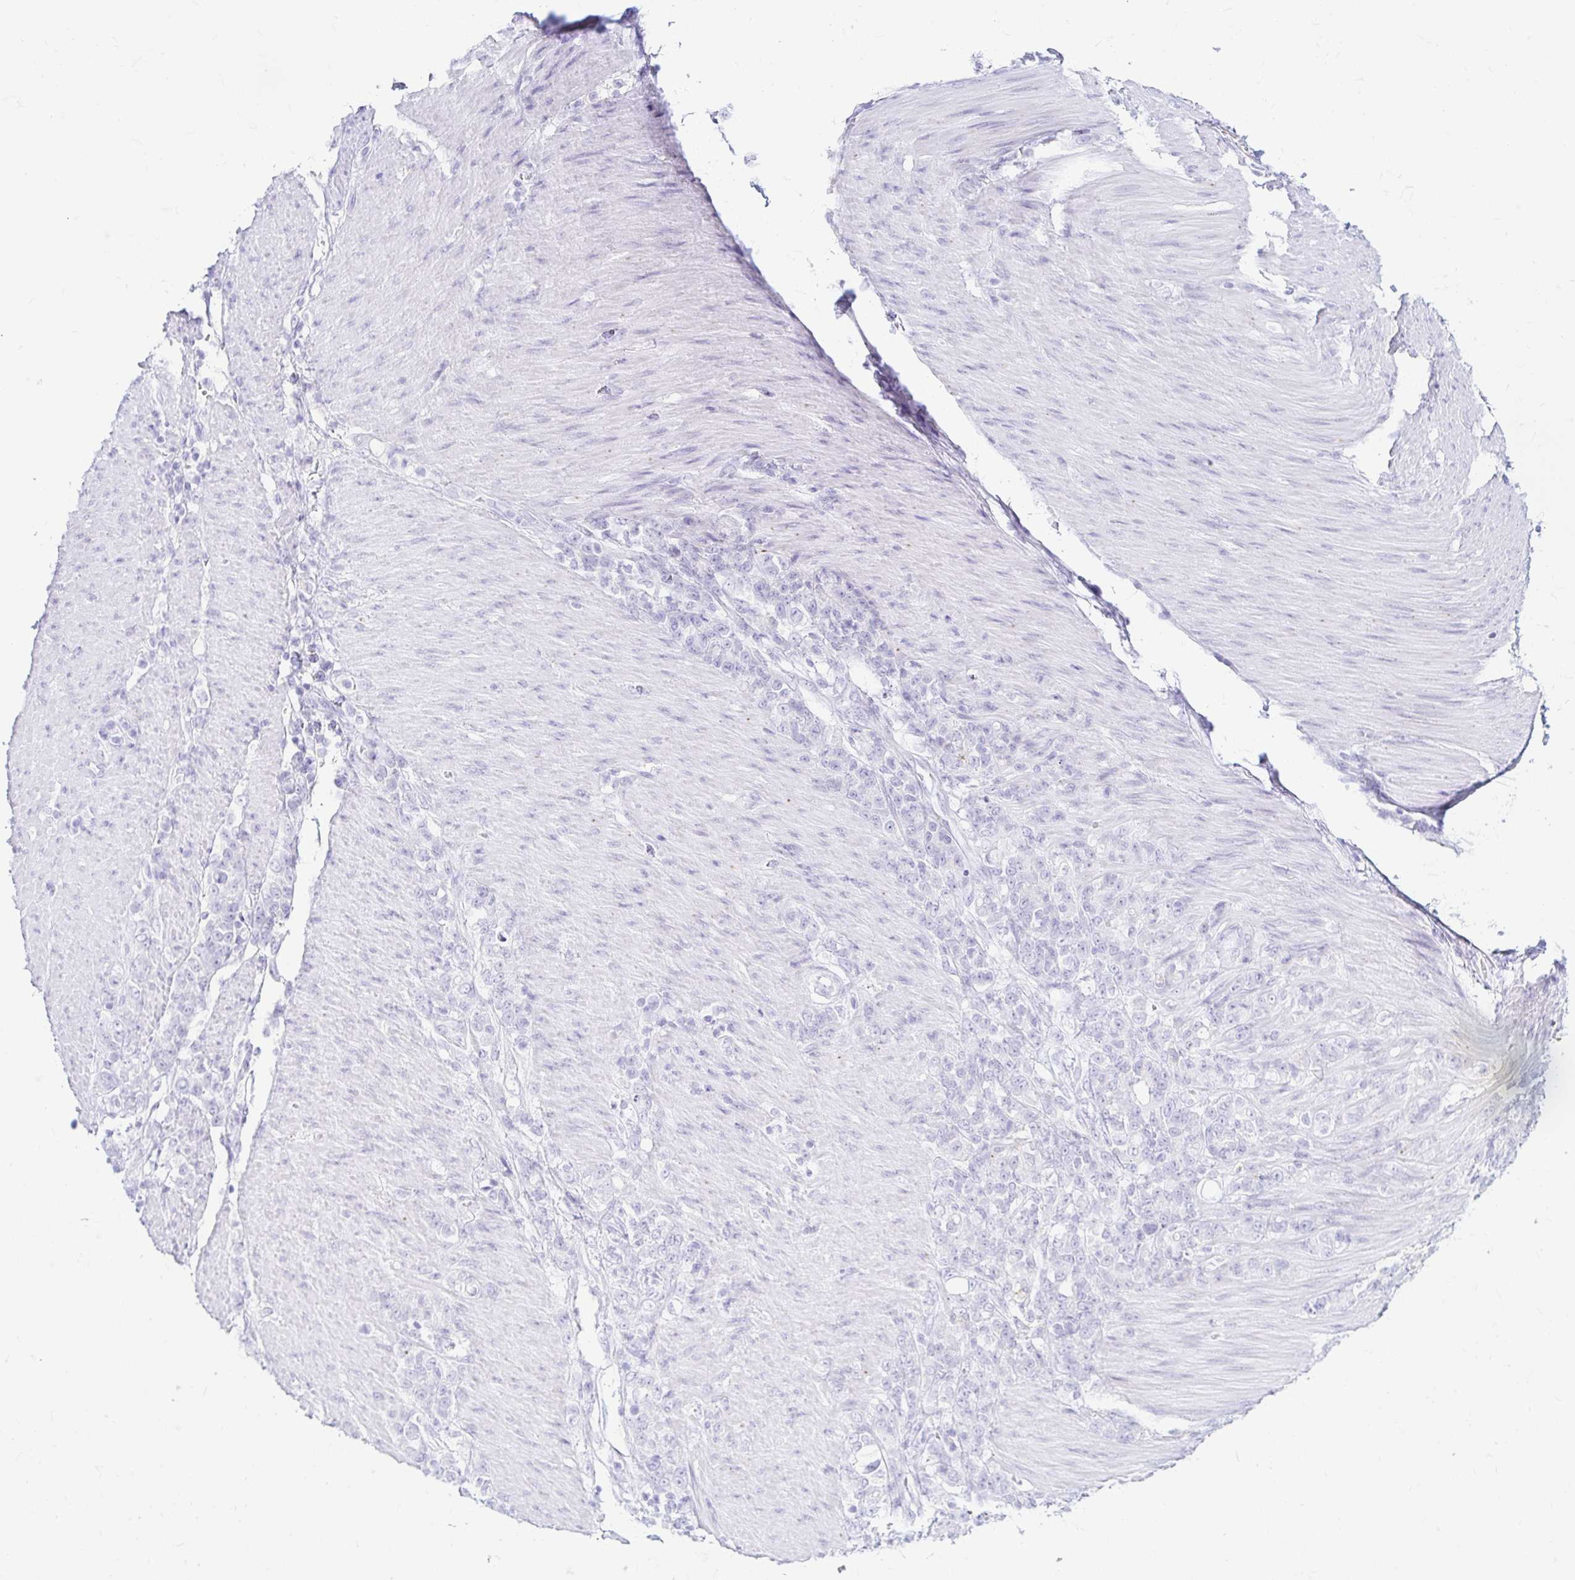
{"staining": {"intensity": "negative", "quantity": "none", "location": "none"}, "tissue": "stomach cancer", "cell_type": "Tumor cells", "image_type": "cancer", "snomed": [{"axis": "morphology", "description": "Adenocarcinoma, NOS"}, {"axis": "topography", "description": "Stomach"}], "caption": "There is no significant positivity in tumor cells of stomach cancer (adenocarcinoma).", "gene": "ERICH6", "patient": {"sex": "female", "age": 79}}